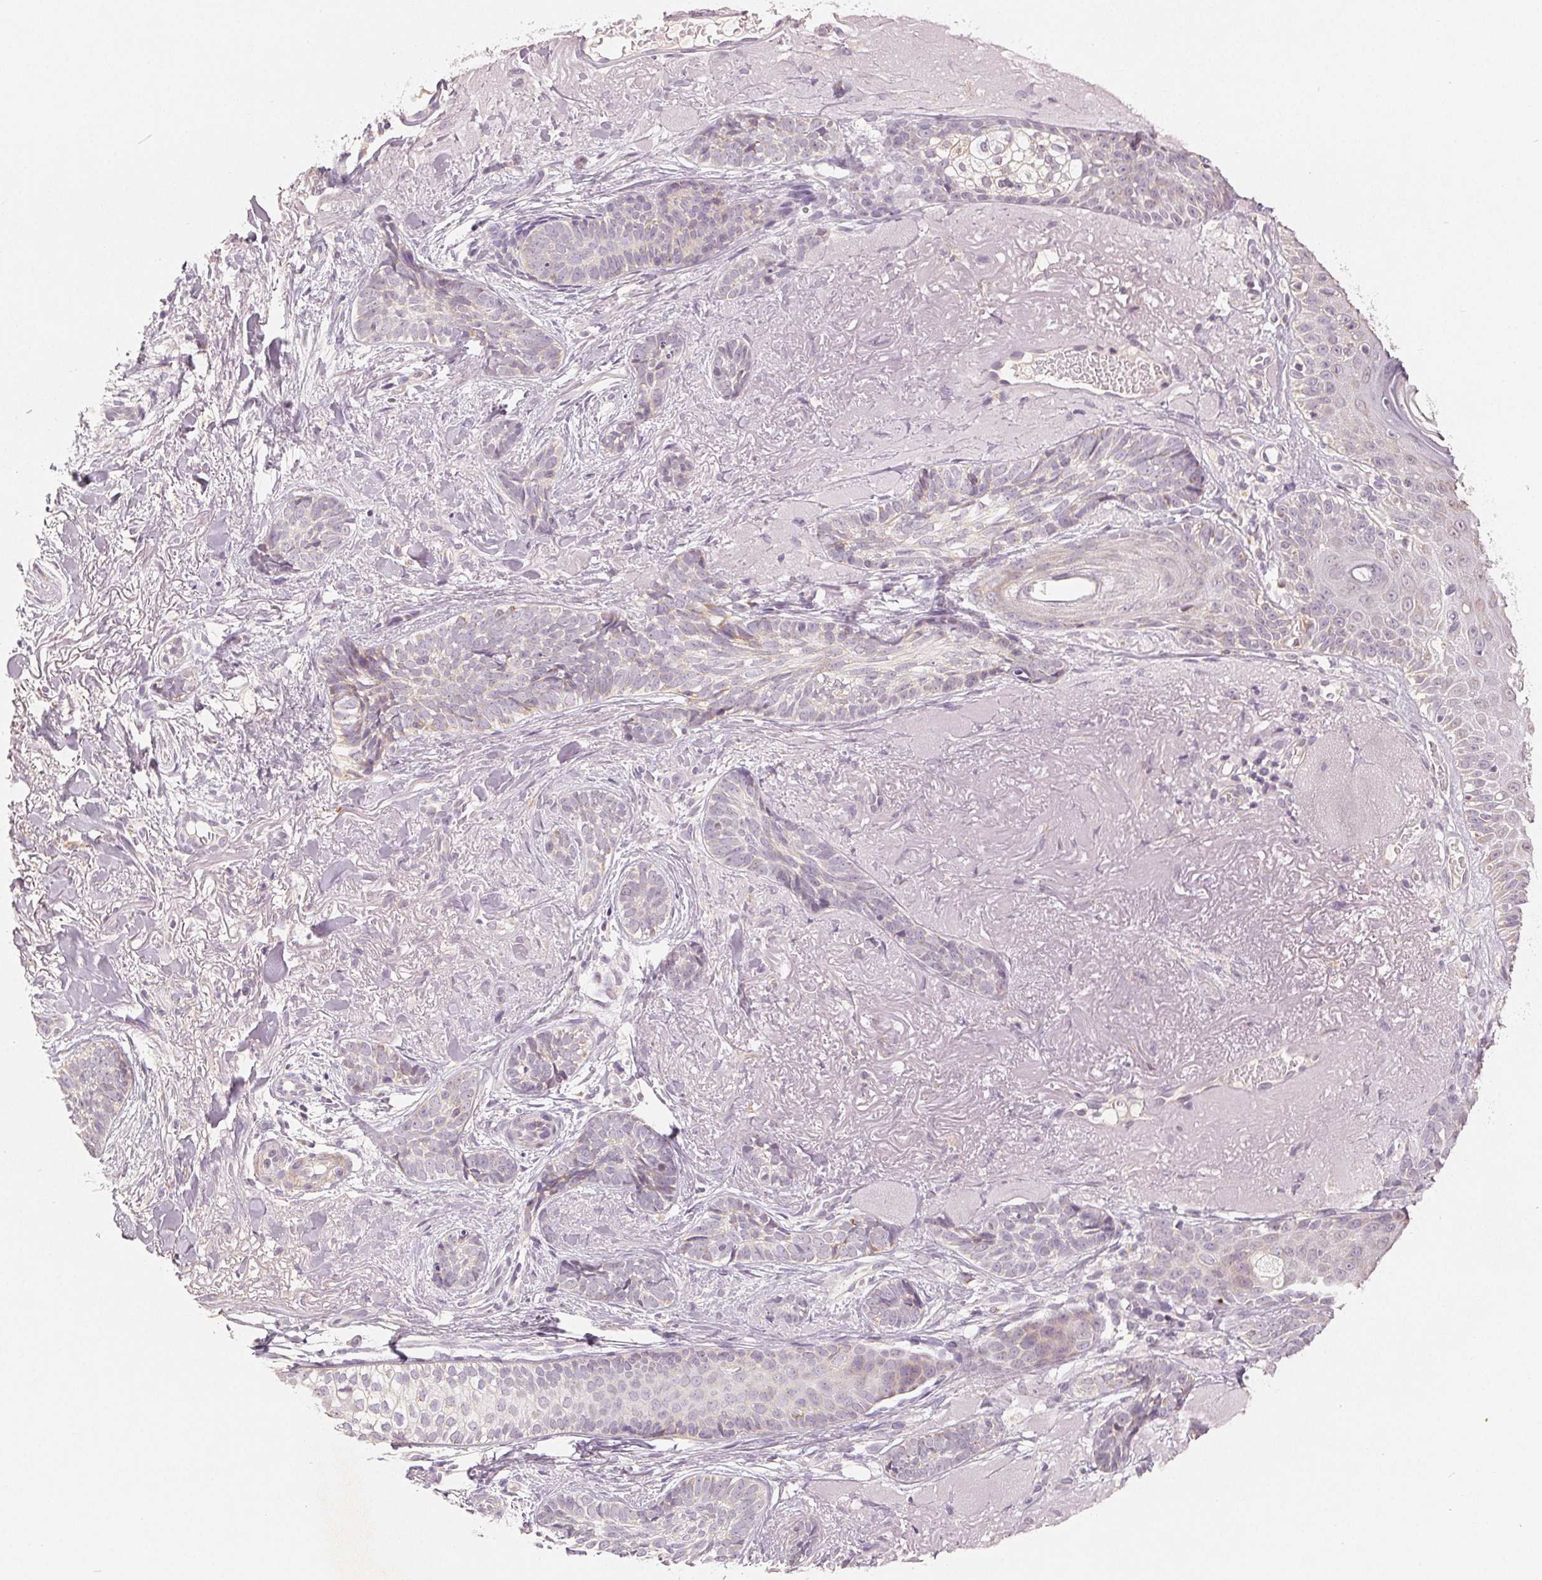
{"staining": {"intensity": "negative", "quantity": "none", "location": "none"}, "tissue": "skin cancer", "cell_type": "Tumor cells", "image_type": "cancer", "snomed": [{"axis": "morphology", "description": "Basal cell carcinoma"}, {"axis": "morphology", "description": "BCC, high aggressive"}, {"axis": "topography", "description": "Skin"}], "caption": "A histopathology image of skin cancer stained for a protein shows no brown staining in tumor cells. (DAB (3,3'-diaminobenzidine) immunohistochemistry, high magnification).", "gene": "GHITM", "patient": {"sex": "female", "age": 79}}